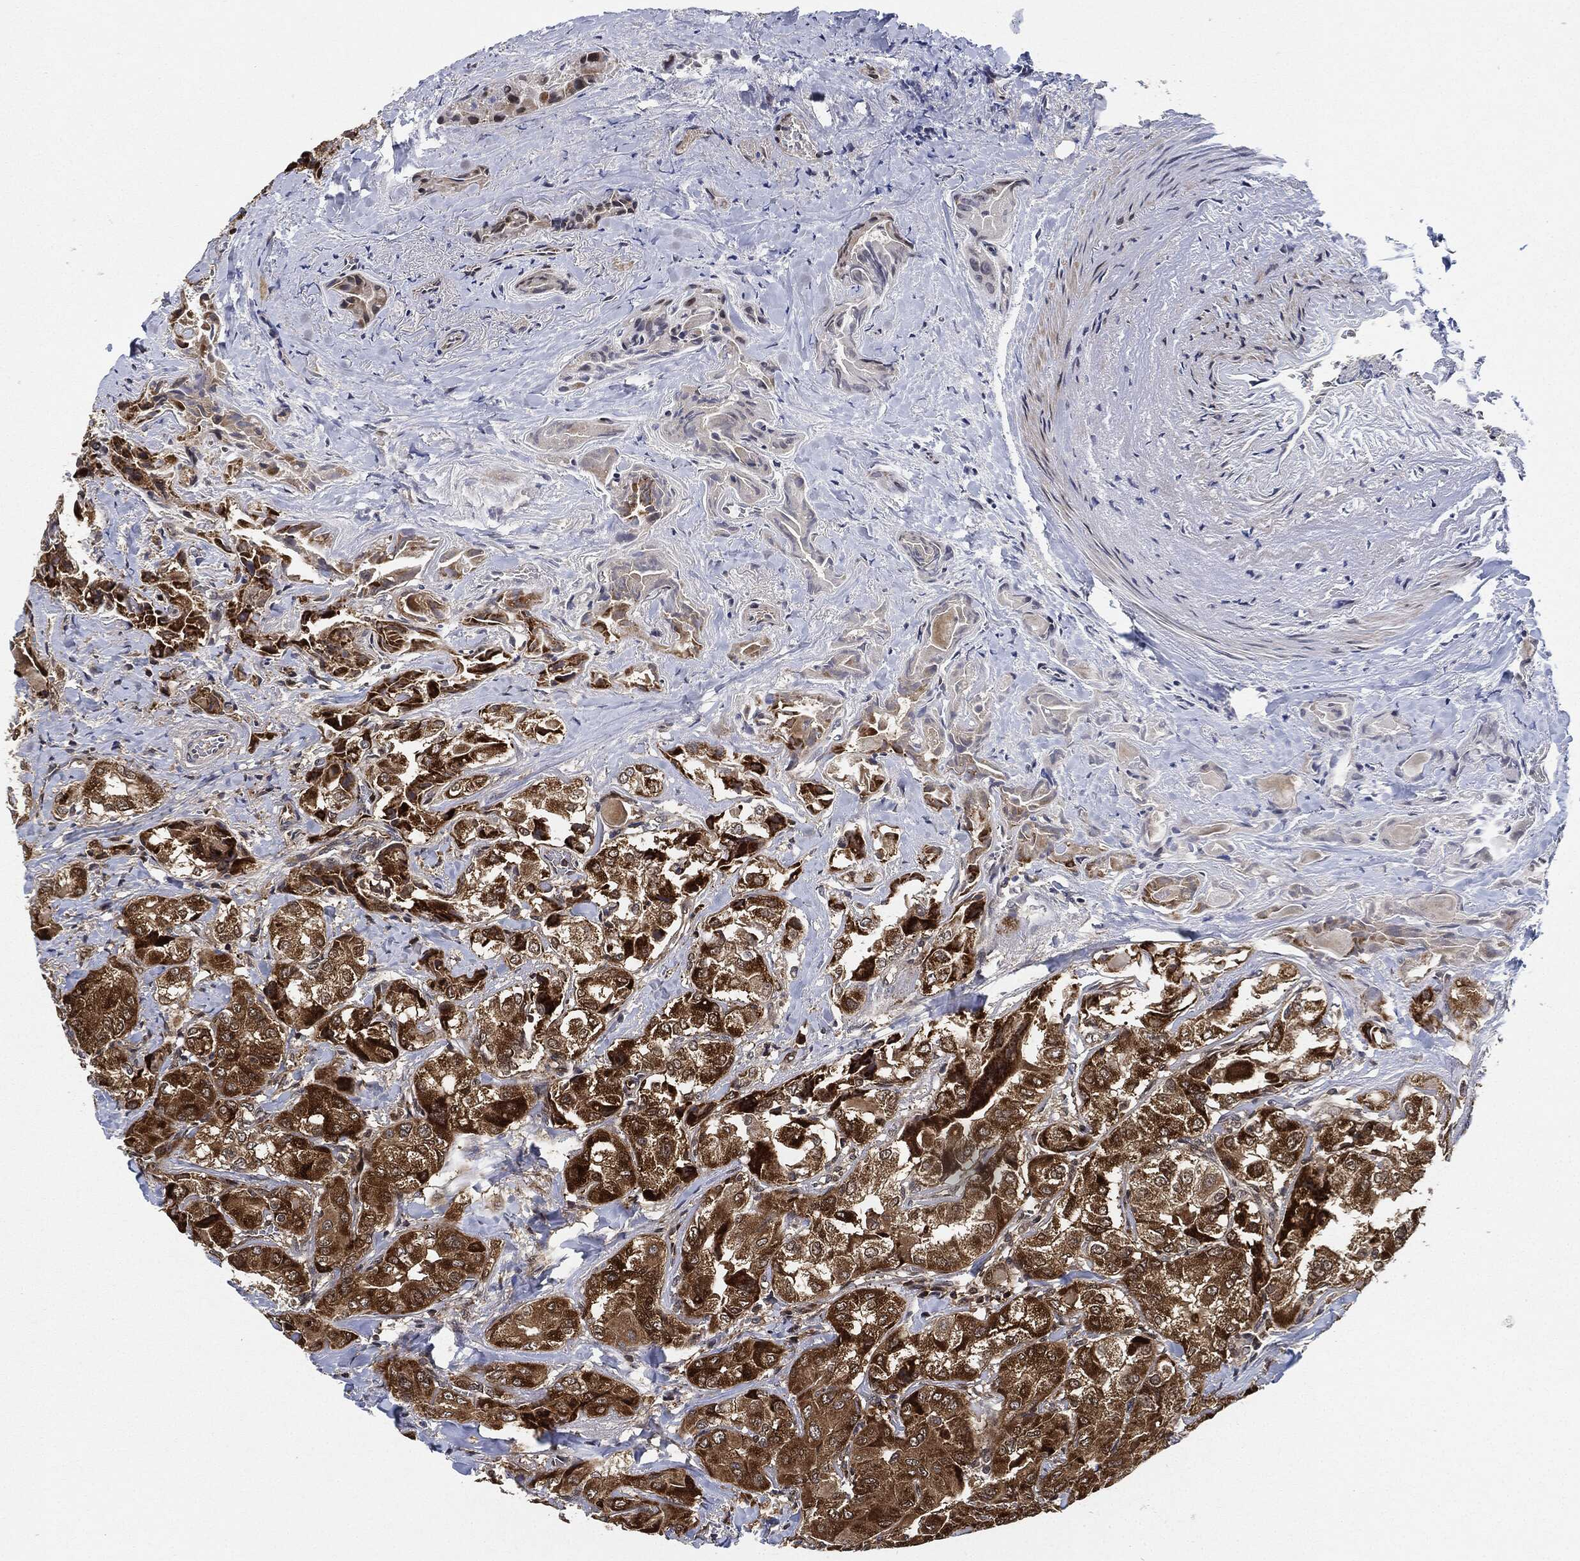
{"staining": {"intensity": "strong", "quantity": ">75%", "location": "cytoplasmic/membranous"}, "tissue": "thyroid cancer", "cell_type": "Tumor cells", "image_type": "cancer", "snomed": [{"axis": "morphology", "description": "Normal tissue, NOS"}, {"axis": "morphology", "description": "Papillary adenocarcinoma, NOS"}, {"axis": "topography", "description": "Thyroid gland"}], "caption": "Papillary adenocarcinoma (thyroid) stained with IHC exhibits strong cytoplasmic/membranous expression in approximately >75% of tumor cells. The staining was performed using DAB (3,3'-diaminobenzidine) to visualize the protein expression in brown, while the nuclei were stained in blue with hematoxylin (Magnification: 20x).", "gene": "RNASEL", "patient": {"sex": "female", "age": 66}}